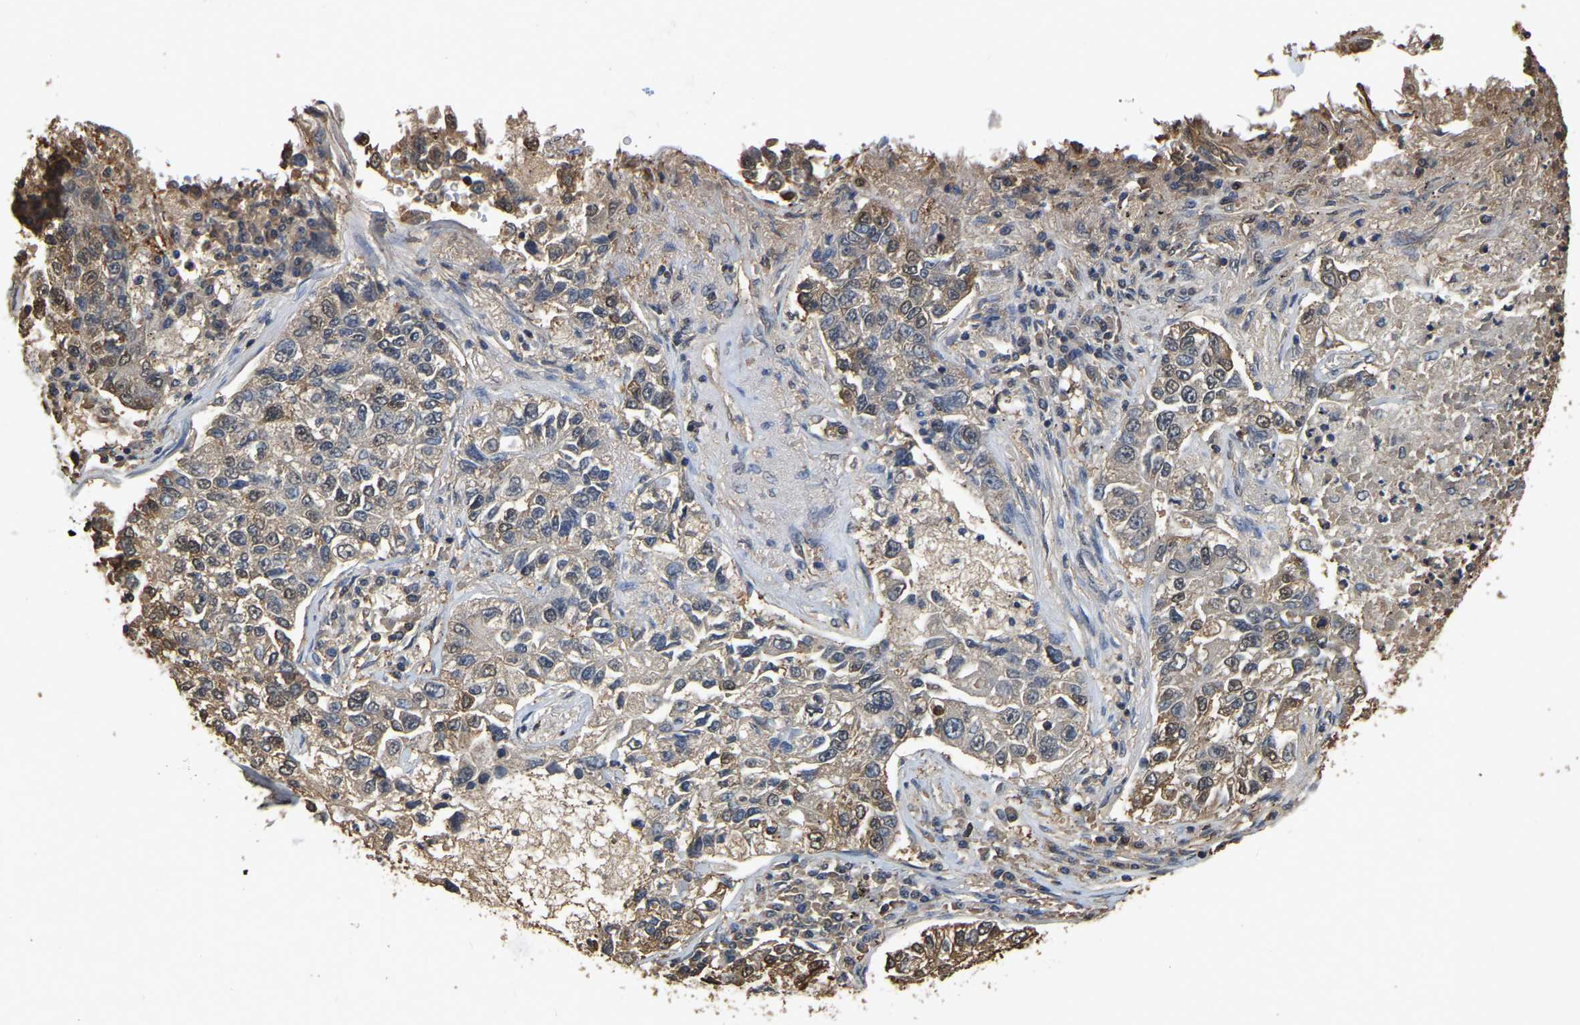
{"staining": {"intensity": "moderate", "quantity": "25%-75%", "location": "cytoplasmic/membranous"}, "tissue": "lung cancer", "cell_type": "Tumor cells", "image_type": "cancer", "snomed": [{"axis": "morphology", "description": "Adenocarcinoma, NOS"}, {"axis": "topography", "description": "Lung"}], "caption": "Immunohistochemical staining of adenocarcinoma (lung) displays medium levels of moderate cytoplasmic/membranous protein positivity in approximately 25%-75% of tumor cells. Immunohistochemistry stains the protein in brown and the nuclei are stained blue.", "gene": "LDHB", "patient": {"sex": "male", "age": 49}}